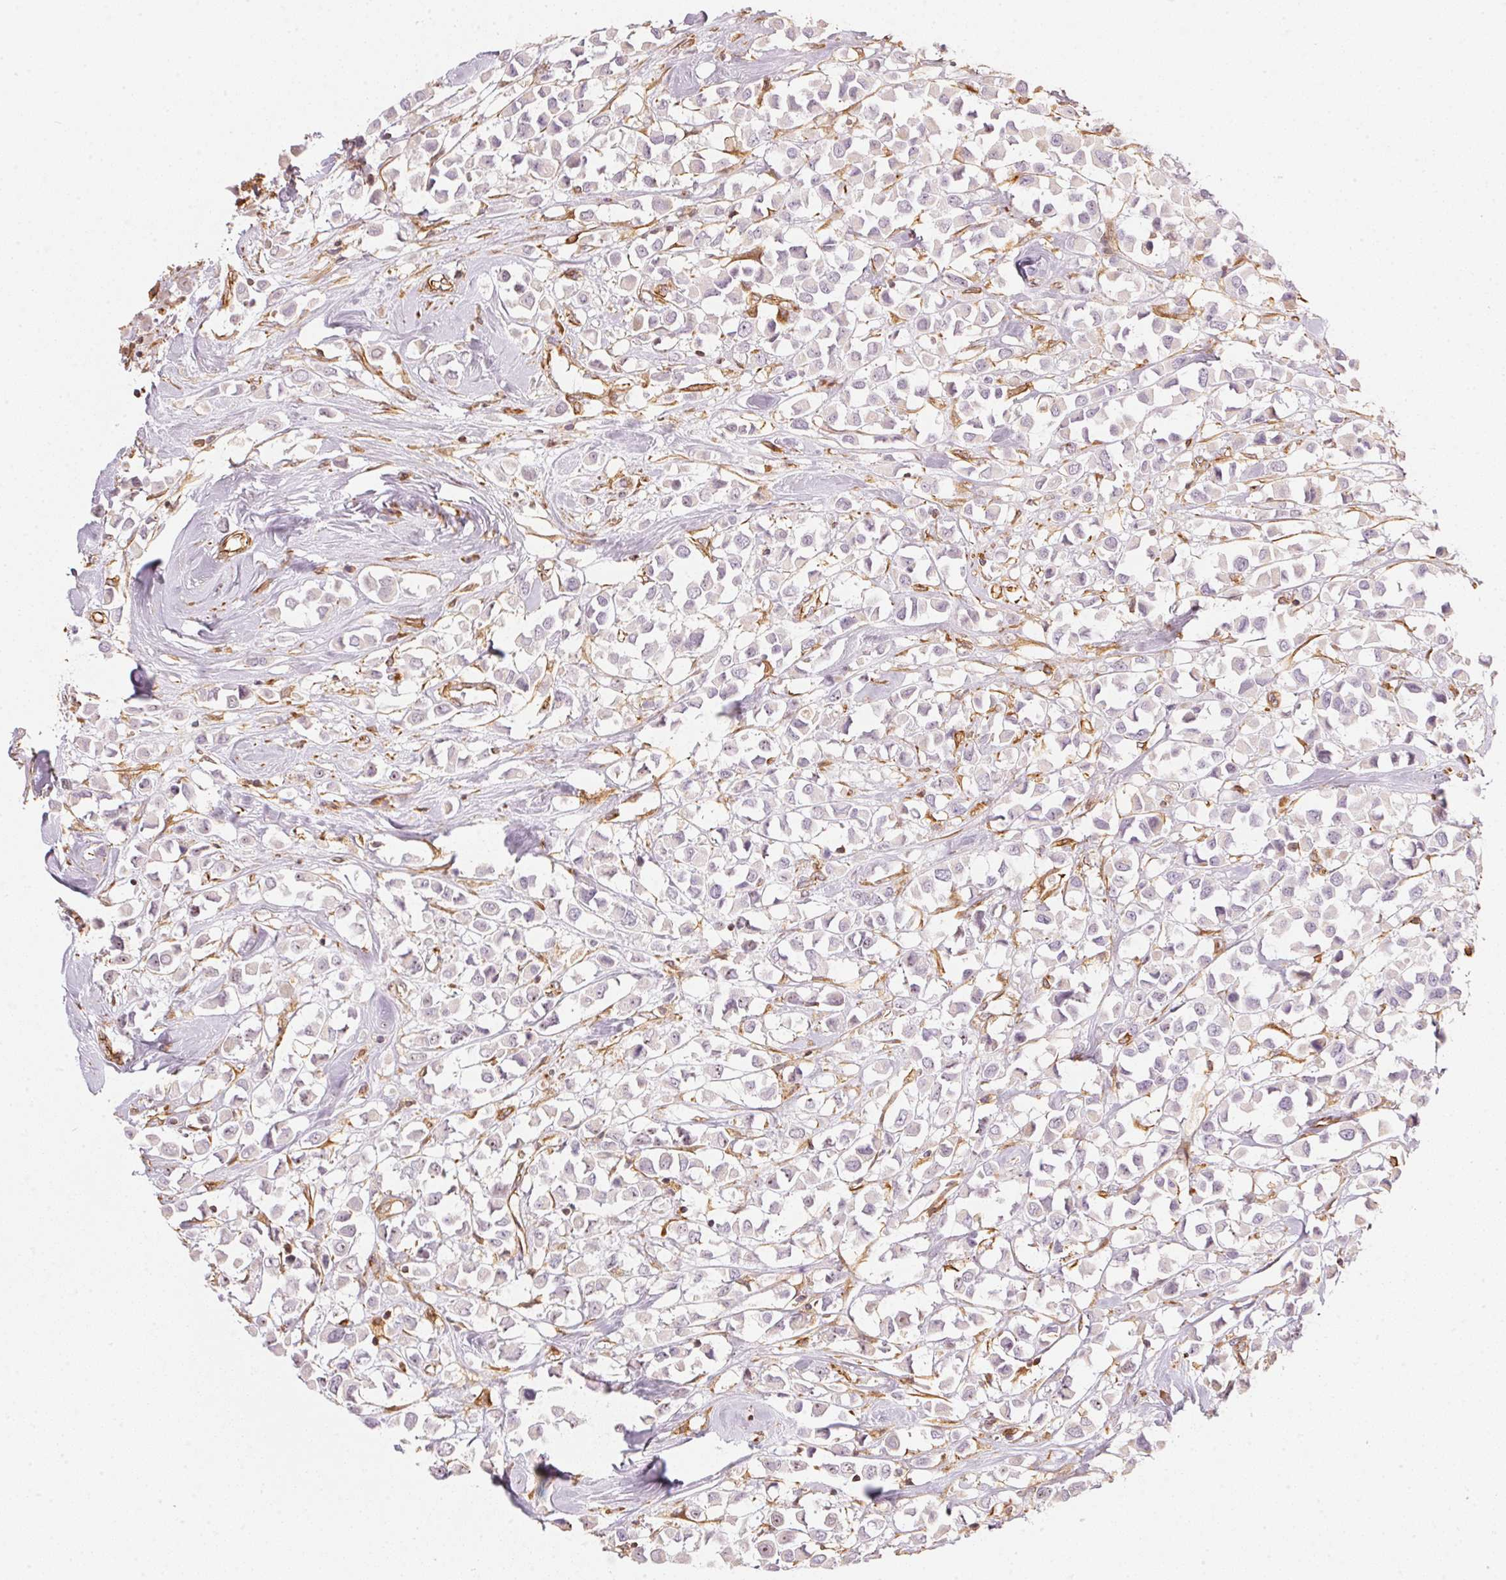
{"staining": {"intensity": "negative", "quantity": "none", "location": "none"}, "tissue": "breast cancer", "cell_type": "Tumor cells", "image_type": "cancer", "snomed": [{"axis": "morphology", "description": "Duct carcinoma"}, {"axis": "topography", "description": "Breast"}], "caption": "Immunohistochemical staining of human breast intraductal carcinoma shows no significant expression in tumor cells.", "gene": "FOXR2", "patient": {"sex": "female", "age": 61}}